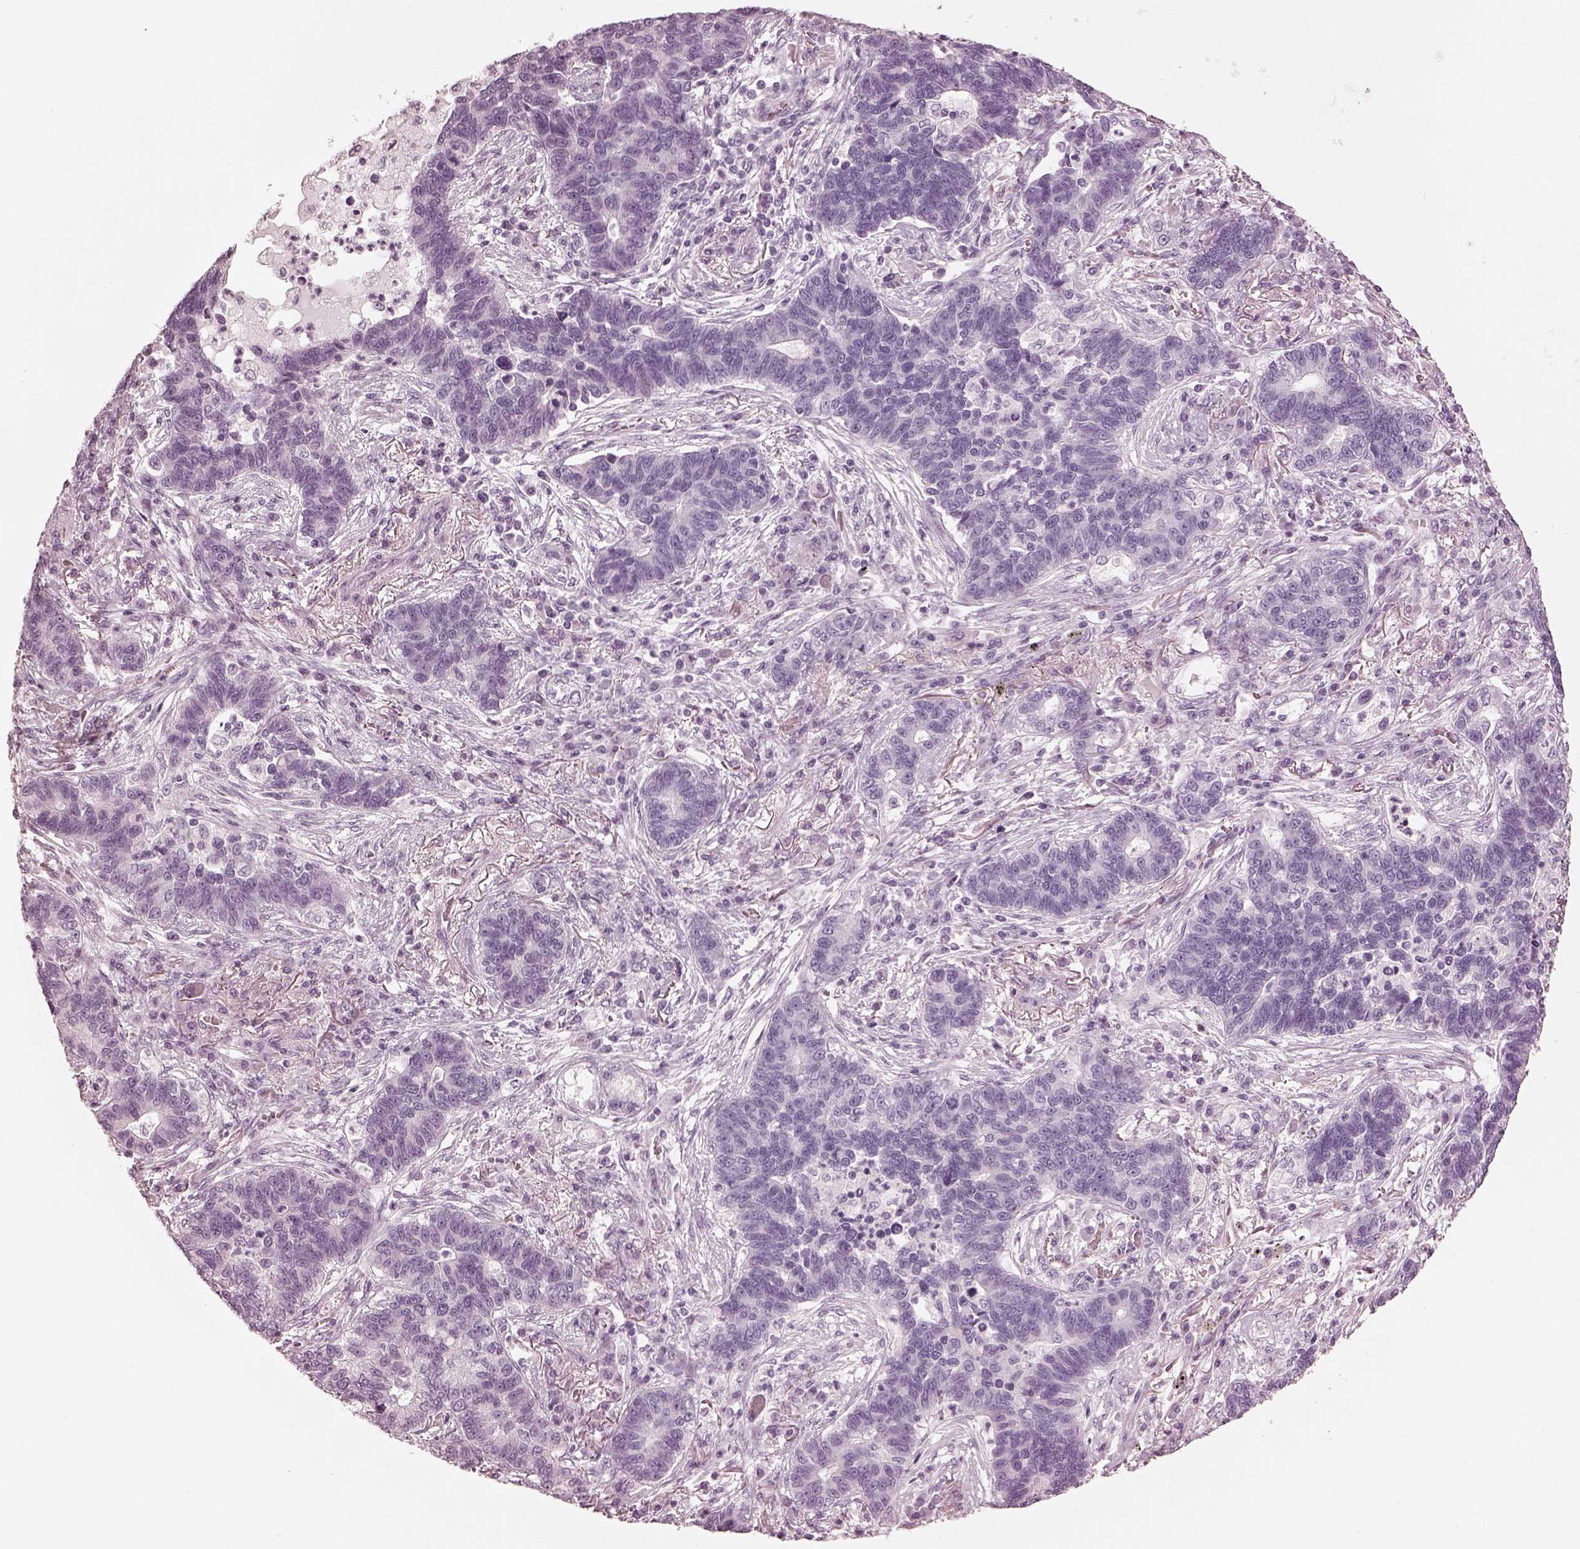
{"staining": {"intensity": "negative", "quantity": "none", "location": "none"}, "tissue": "lung cancer", "cell_type": "Tumor cells", "image_type": "cancer", "snomed": [{"axis": "morphology", "description": "Adenocarcinoma, NOS"}, {"axis": "topography", "description": "Lung"}], "caption": "Tumor cells are negative for protein expression in human lung cancer (adenocarcinoma).", "gene": "OPN4", "patient": {"sex": "female", "age": 57}}